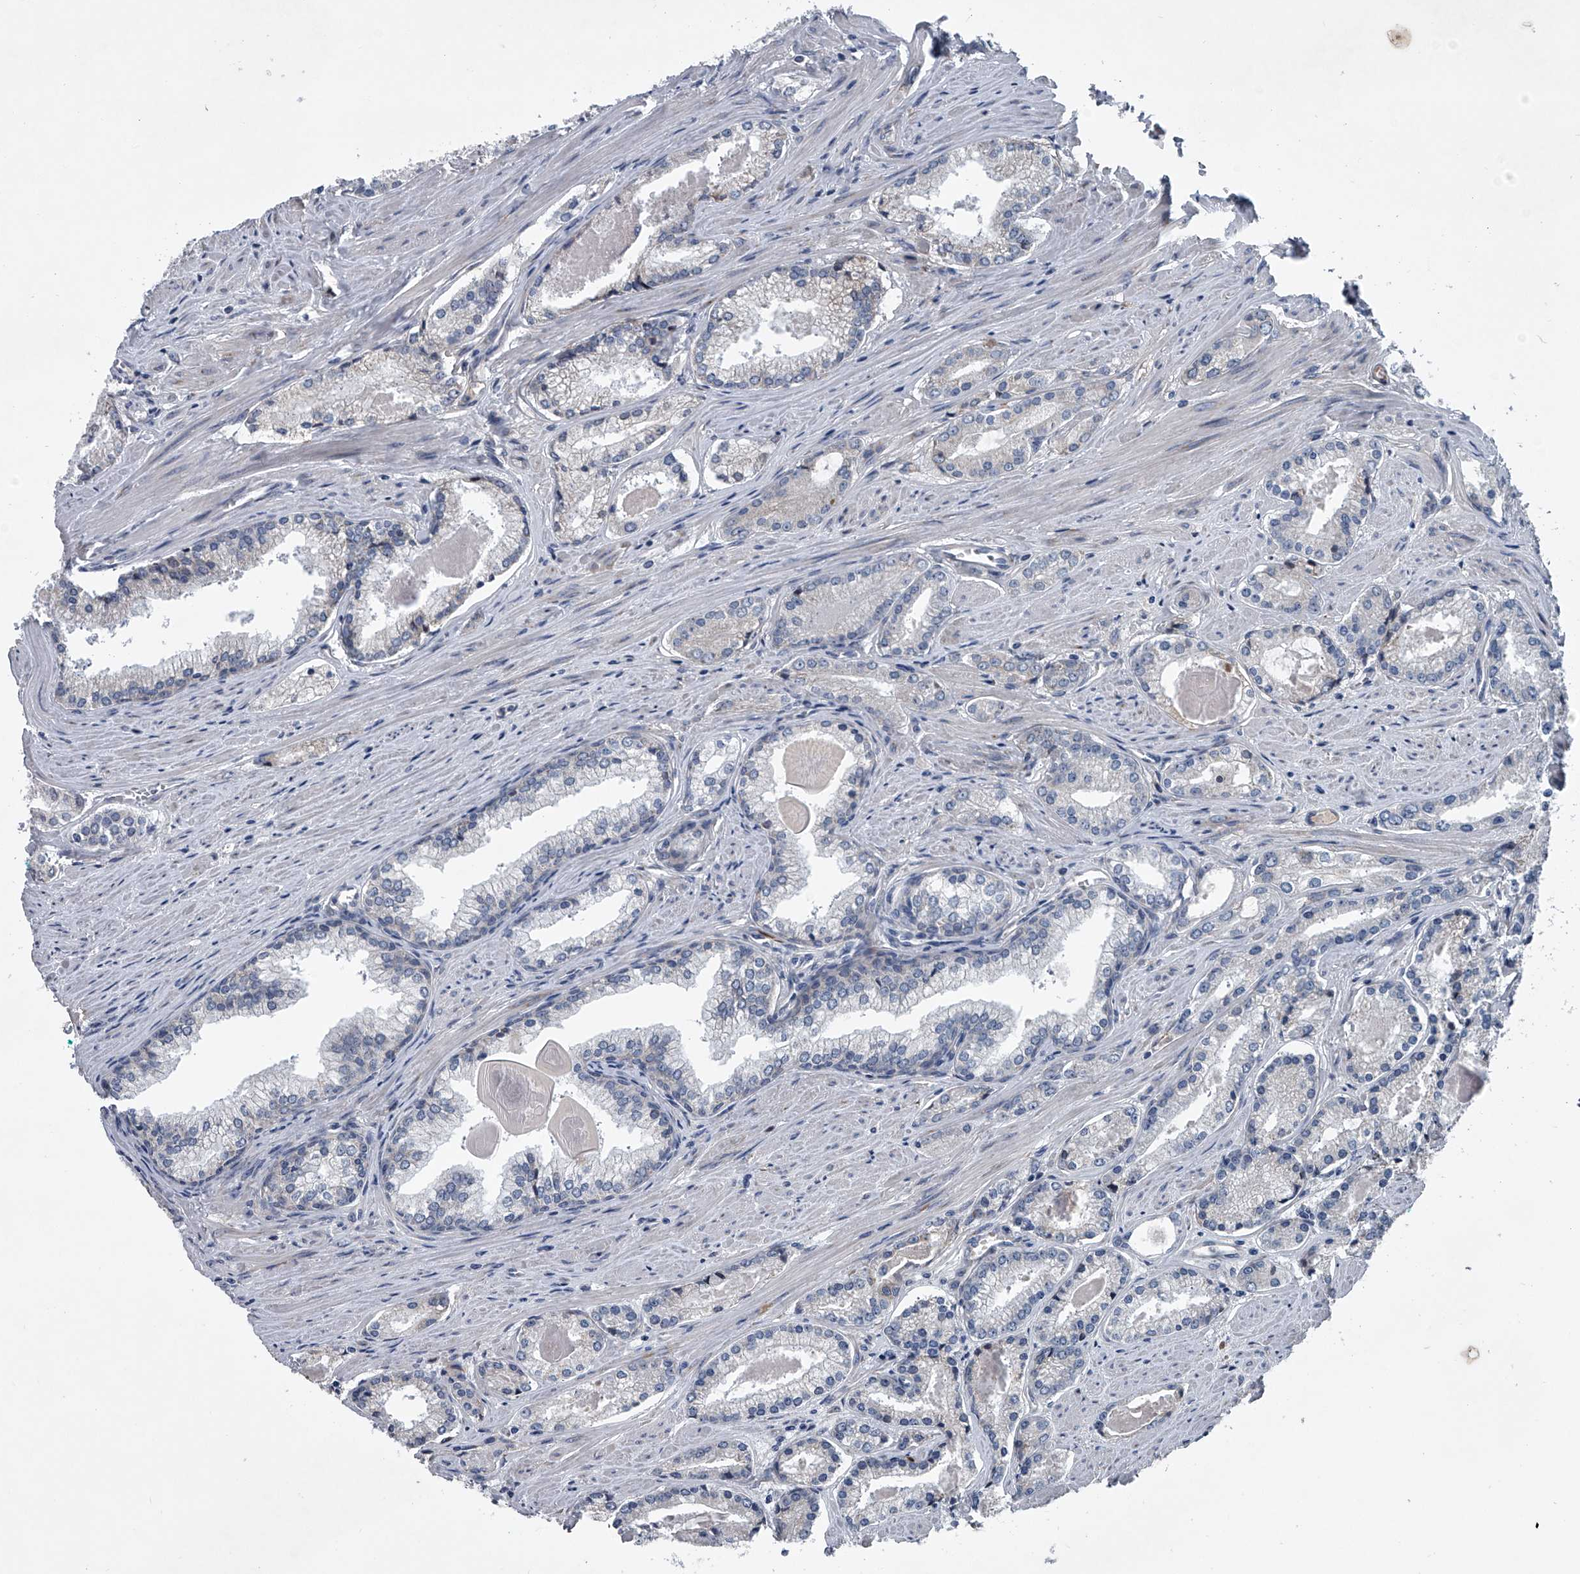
{"staining": {"intensity": "negative", "quantity": "none", "location": "none"}, "tissue": "prostate cancer", "cell_type": "Tumor cells", "image_type": "cancer", "snomed": [{"axis": "morphology", "description": "Adenocarcinoma, Low grade"}, {"axis": "topography", "description": "Prostate"}], "caption": "An IHC photomicrograph of prostate adenocarcinoma (low-grade) is shown. There is no staining in tumor cells of prostate adenocarcinoma (low-grade). (DAB immunohistochemistry visualized using brightfield microscopy, high magnification).", "gene": "ABCG1", "patient": {"sex": "male", "age": 54}}